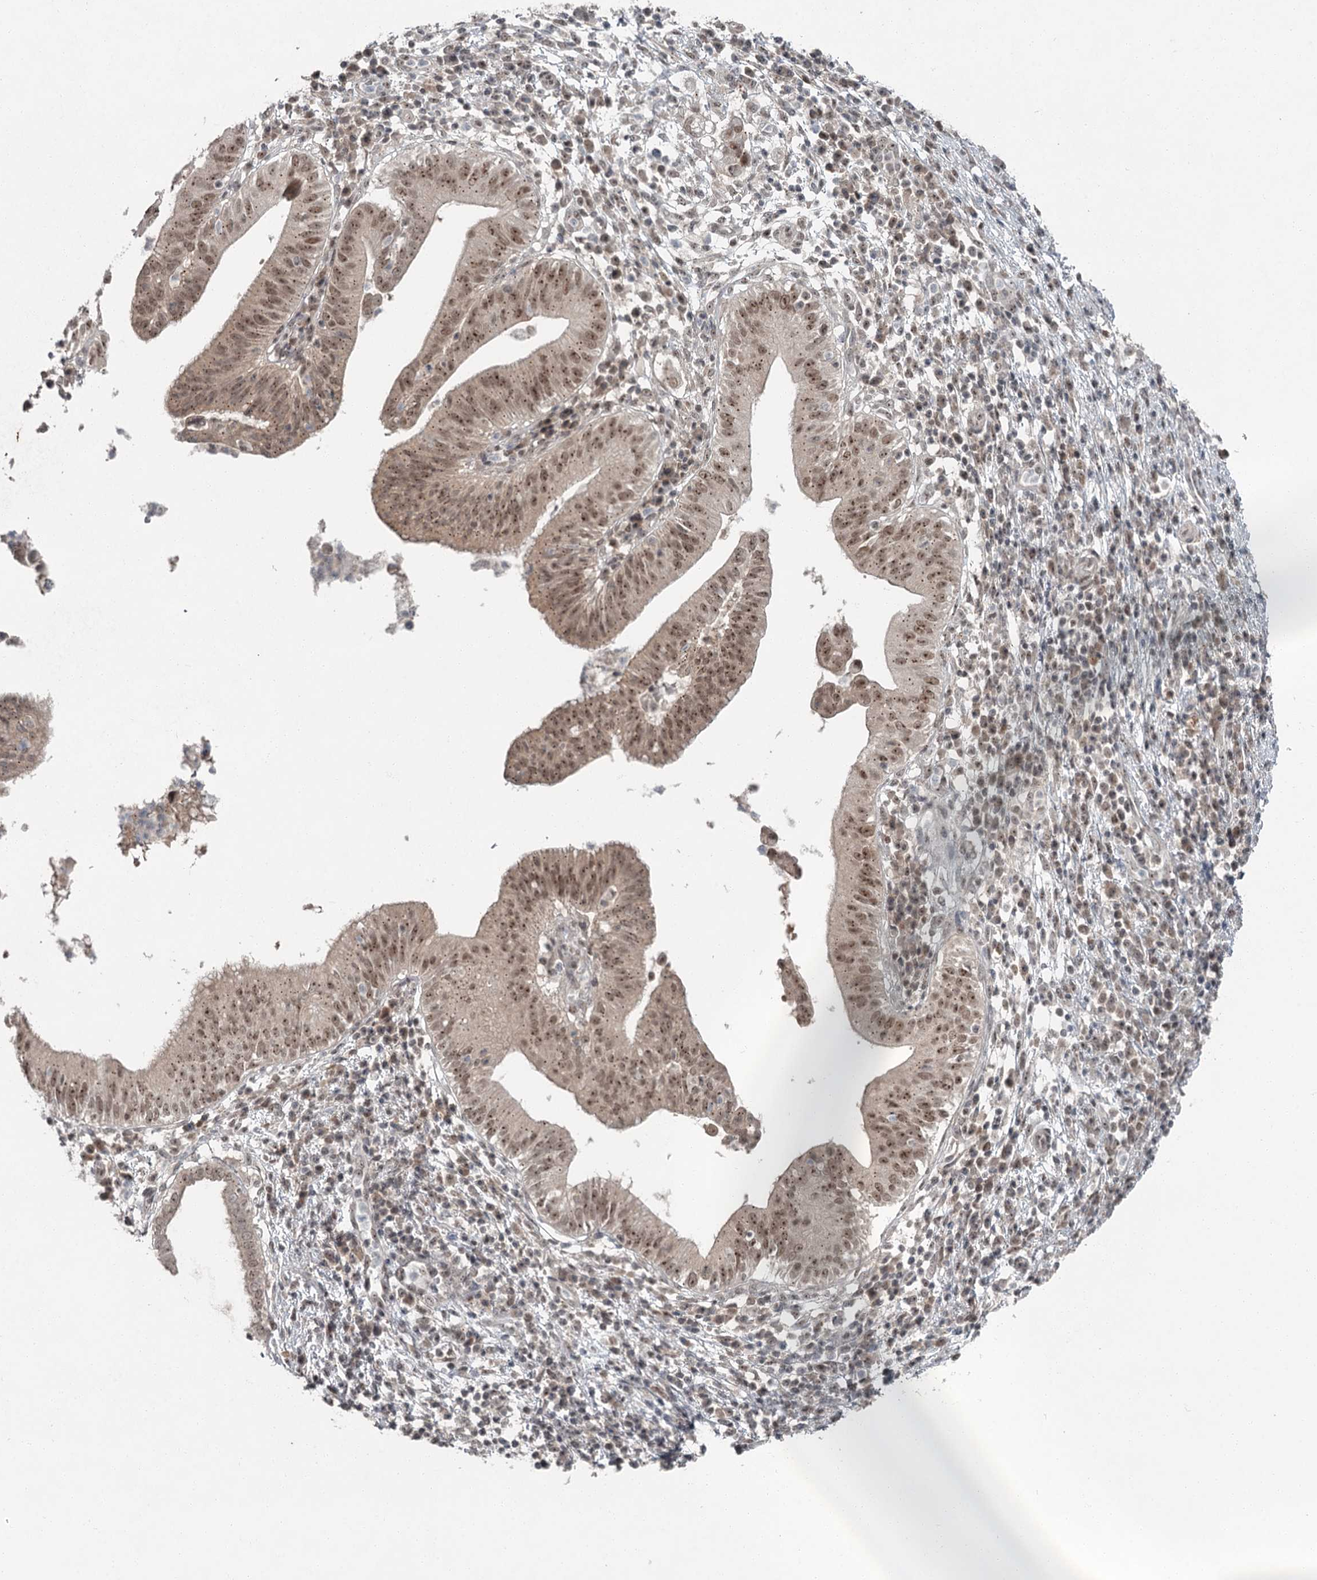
{"staining": {"intensity": "weak", "quantity": ">75%", "location": "nuclear"}, "tissue": "pancreatic cancer", "cell_type": "Tumor cells", "image_type": "cancer", "snomed": [{"axis": "morphology", "description": "Adenocarcinoma, NOS"}, {"axis": "topography", "description": "Pancreas"}], "caption": "An image showing weak nuclear expression in about >75% of tumor cells in pancreatic cancer (adenocarcinoma), as visualized by brown immunohistochemical staining.", "gene": "EXOSC1", "patient": {"sex": "male", "age": 68}}